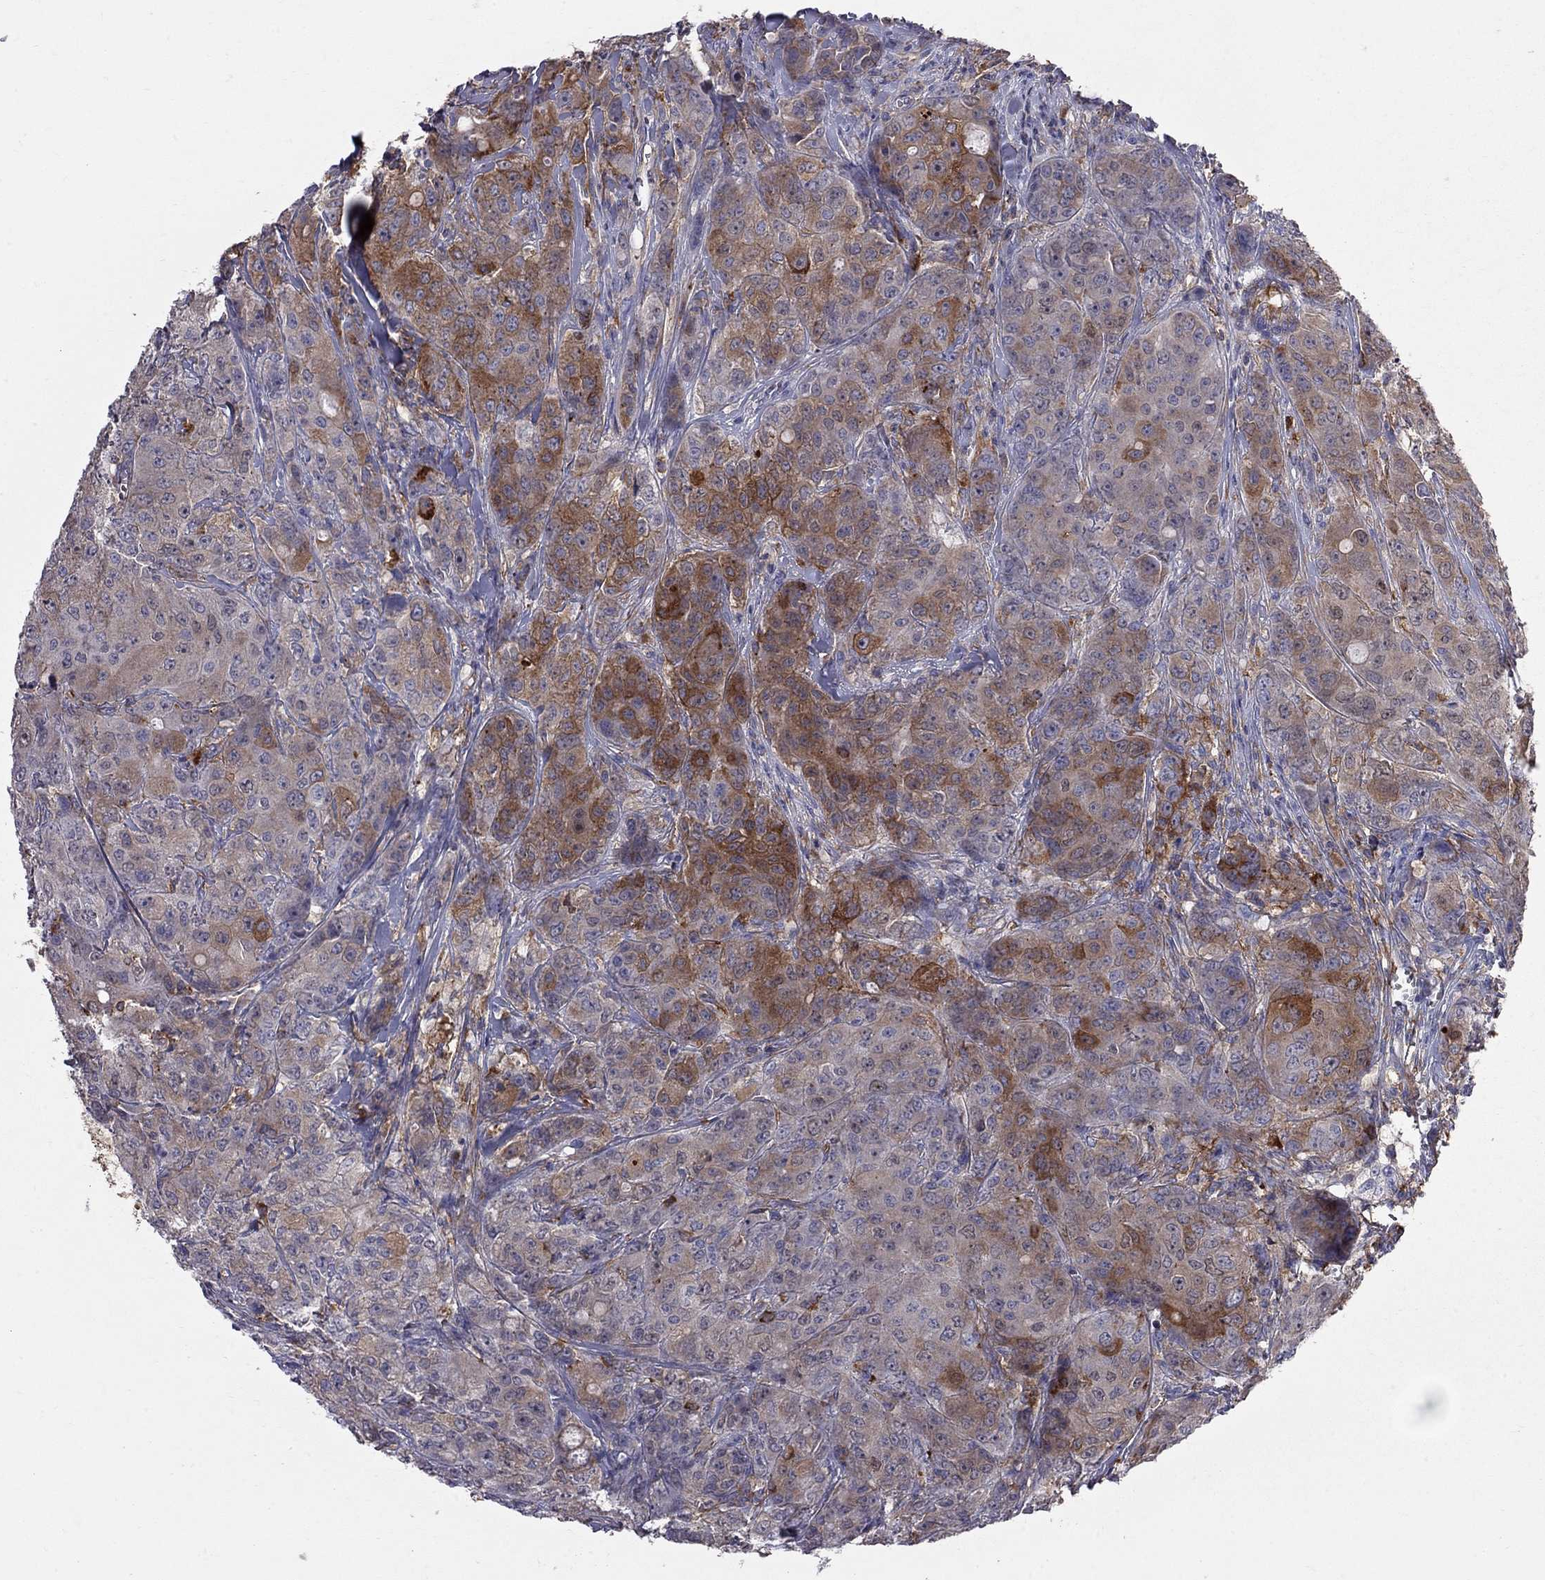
{"staining": {"intensity": "moderate", "quantity": ">75%", "location": "cytoplasmic/membranous"}, "tissue": "breast cancer", "cell_type": "Tumor cells", "image_type": "cancer", "snomed": [{"axis": "morphology", "description": "Duct carcinoma"}, {"axis": "topography", "description": "Breast"}], "caption": "Breast cancer (infiltrating ductal carcinoma) was stained to show a protein in brown. There is medium levels of moderate cytoplasmic/membranous staining in approximately >75% of tumor cells.", "gene": "EIF4E3", "patient": {"sex": "female", "age": 43}}